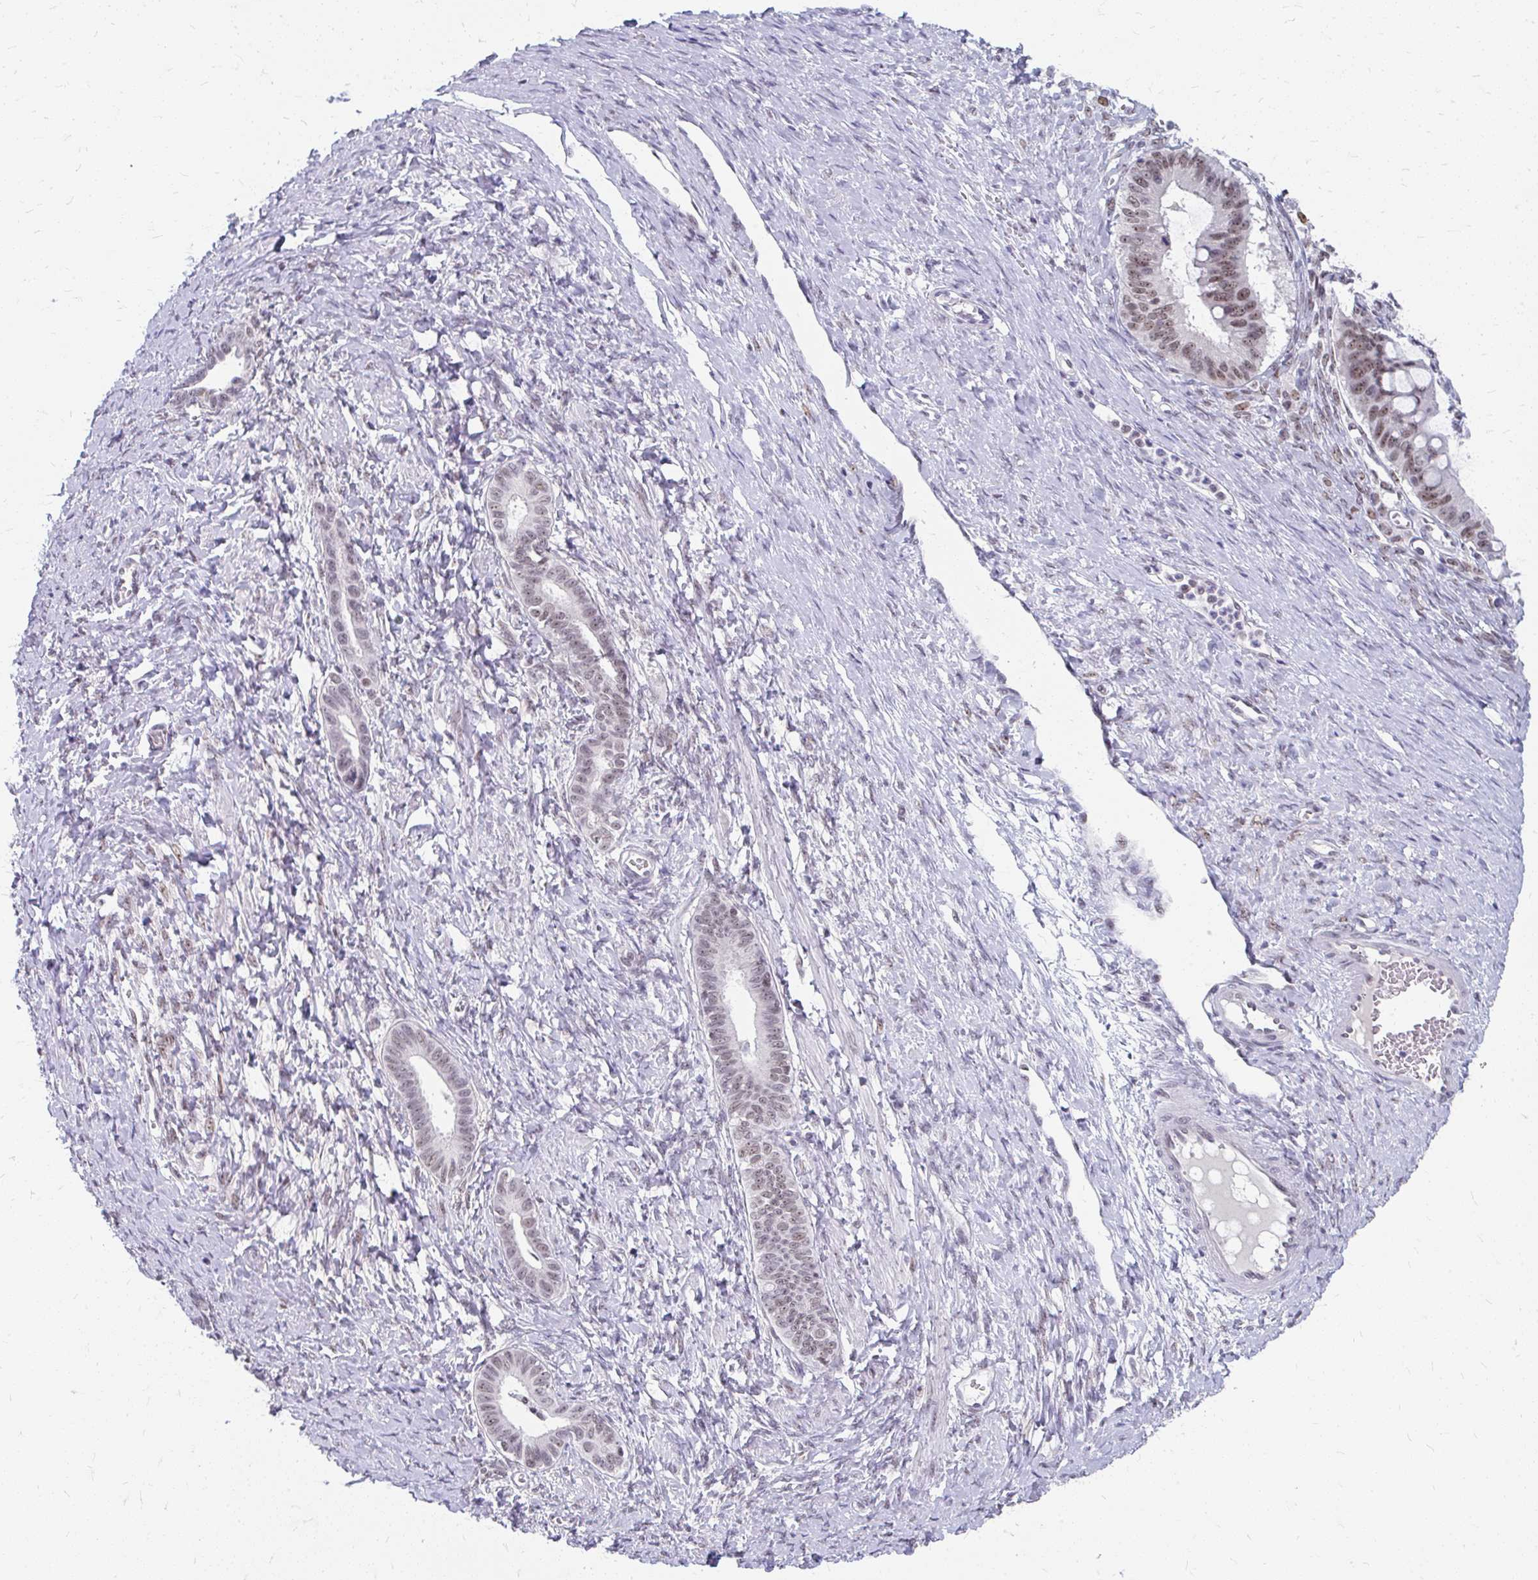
{"staining": {"intensity": "moderate", "quantity": ">75%", "location": "nuclear"}, "tissue": "ovarian cancer", "cell_type": "Tumor cells", "image_type": "cancer", "snomed": [{"axis": "morphology", "description": "Cystadenocarcinoma, mucinous, NOS"}, {"axis": "topography", "description": "Ovary"}], "caption": "Immunohistochemistry (IHC) histopathology image of neoplastic tissue: mucinous cystadenocarcinoma (ovarian) stained using IHC demonstrates medium levels of moderate protein expression localized specifically in the nuclear of tumor cells, appearing as a nuclear brown color.", "gene": "GTF2H1", "patient": {"sex": "female", "age": 73}}